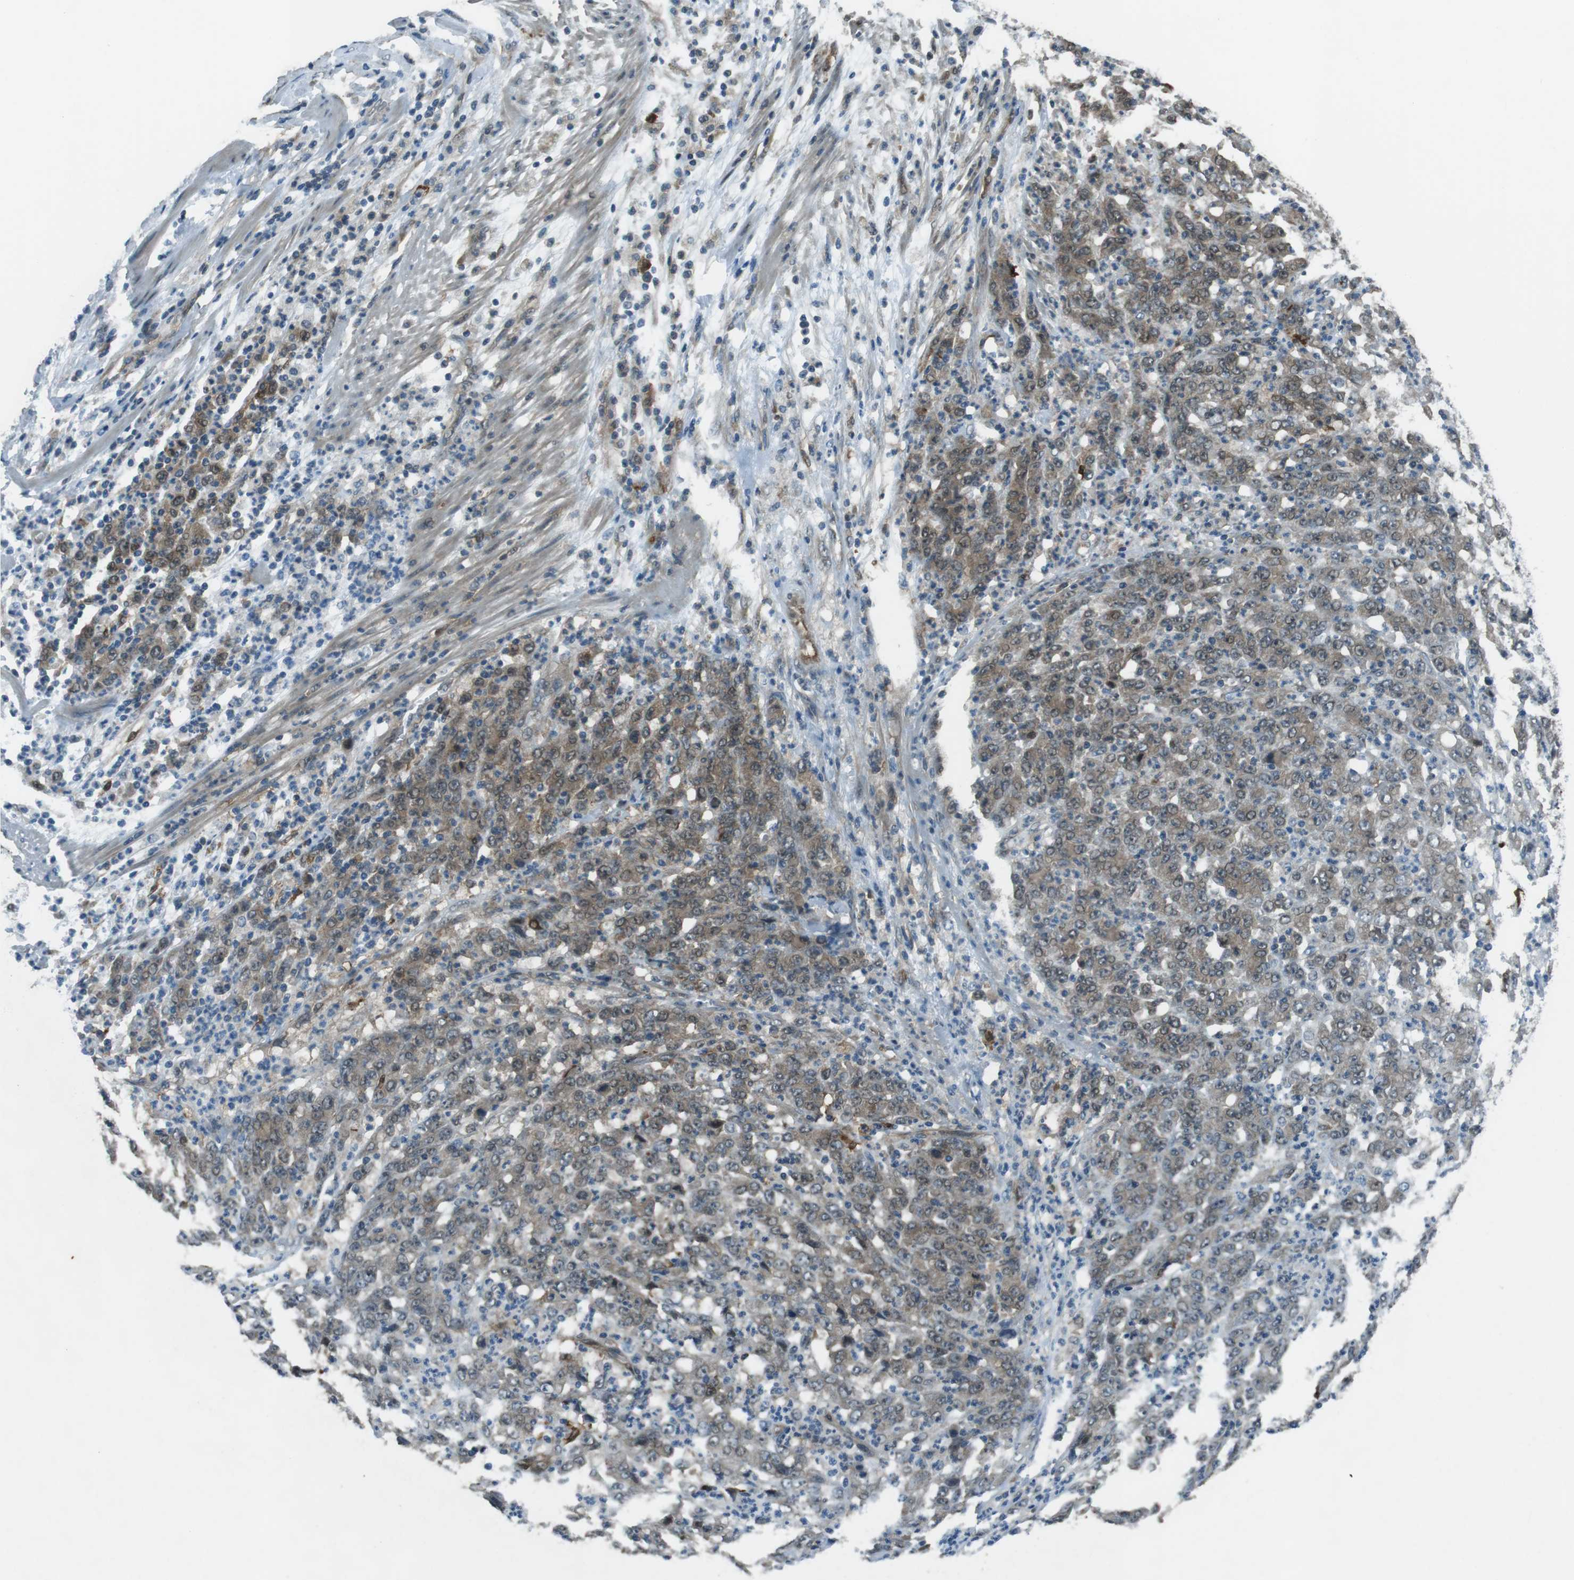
{"staining": {"intensity": "weak", "quantity": ">75%", "location": "cytoplasmic/membranous,nuclear"}, "tissue": "stomach cancer", "cell_type": "Tumor cells", "image_type": "cancer", "snomed": [{"axis": "morphology", "description": "Adenocarcinoma, NOS"}, {"axis": "topography", "description": "Stomach, lower"}], "caption": "A histopathology image of stomach cancer (adenocarcinoma) stained for a protein shows weak cytoplasmic/membranous and nuclear brown staining in tumor cells.", "gene": "MFAP3", "patient": {"sex": "female", "age": 71}}